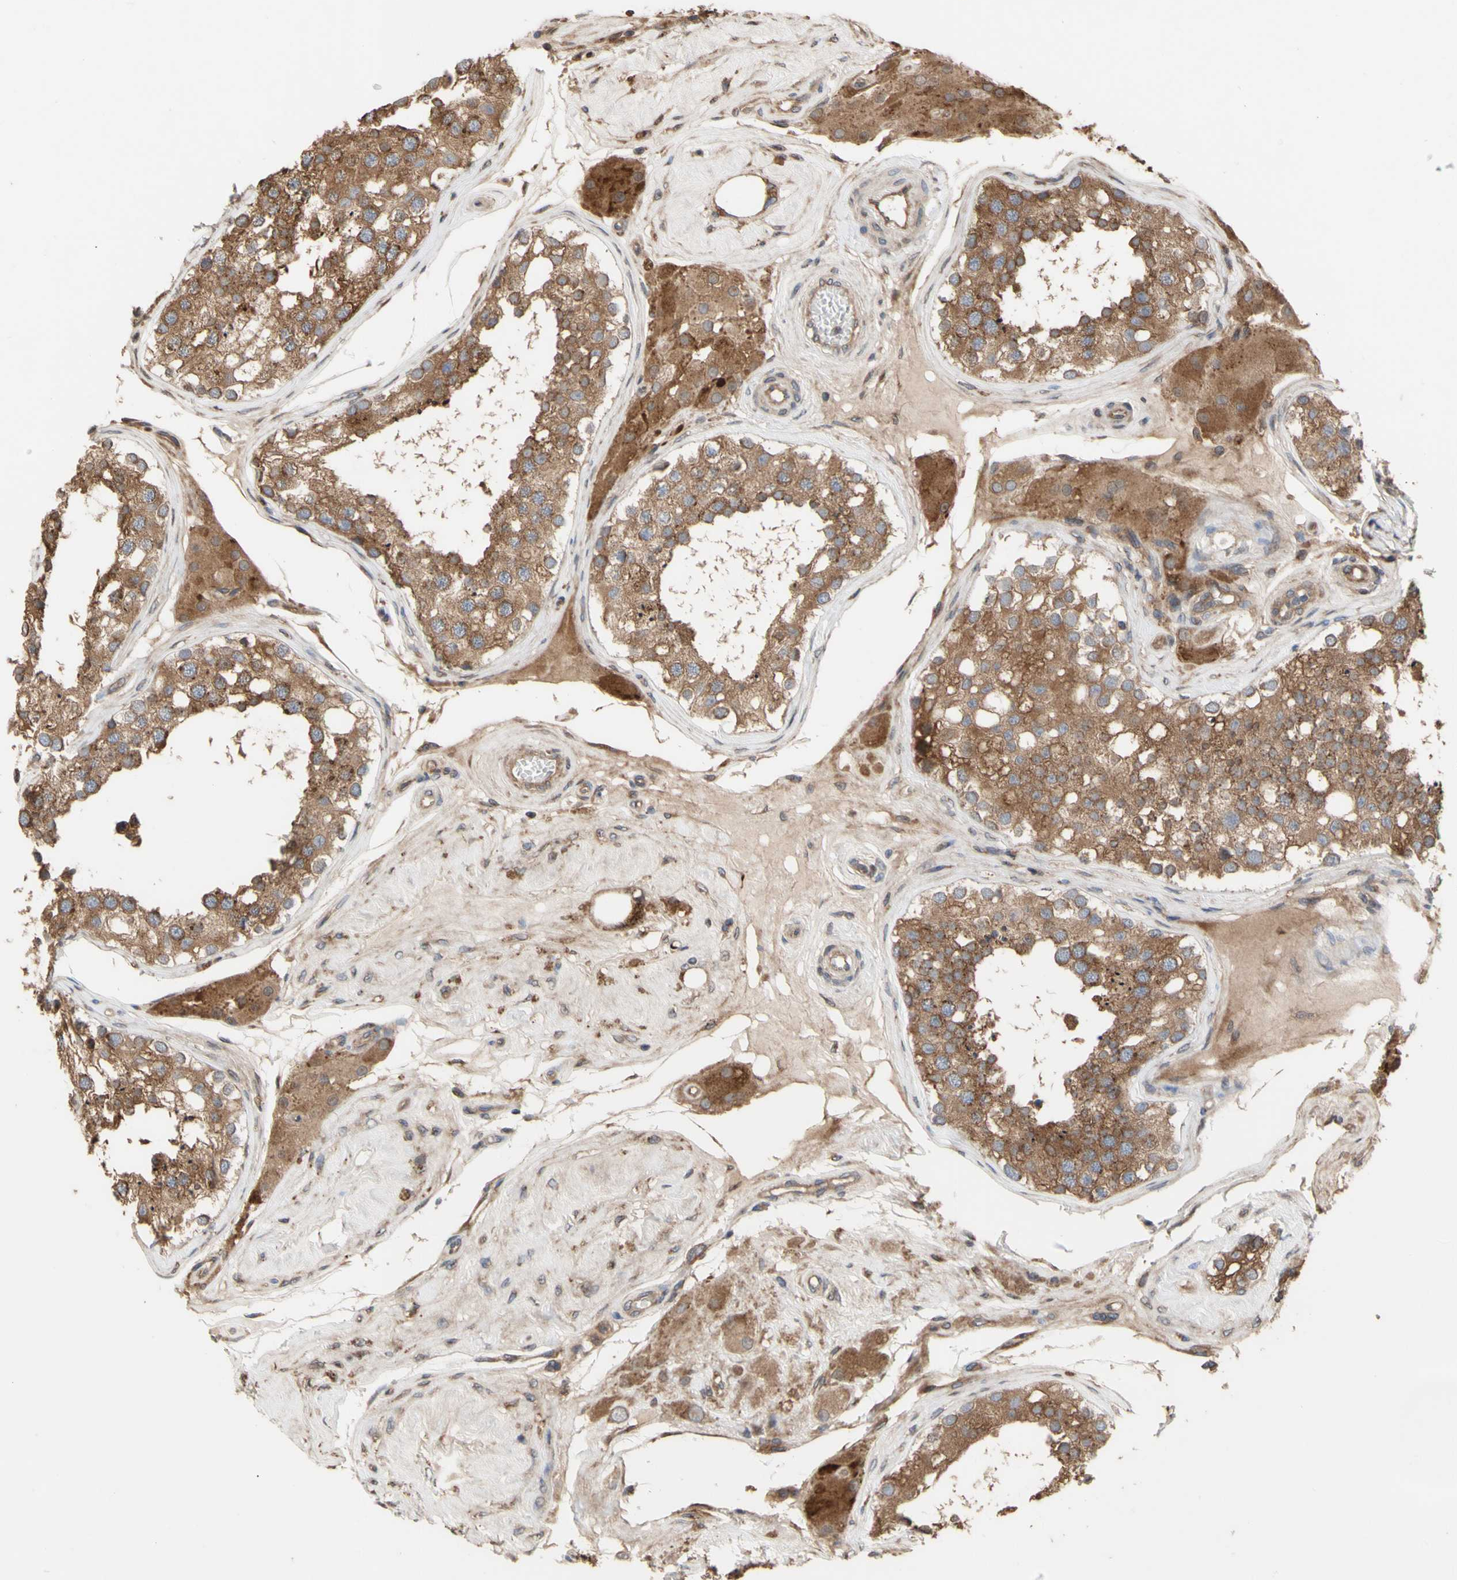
{"staining": {"intensity": "moderate", "quantity": ">75%", "location": "cytoplasmic/membranous"}, "tissue": "testis", "cell_type": "Cells in seminiferous ducts", "image_type": "normal", "snomed": [{"axis": "morphology", "description": "Normal tissue, NOS"}, {"axis": "topography", "description": "Testis"}], "caption": "Unremarkable testis reveals moderate cytoplasmic/membranous positivity in approximately >75% of cells in seminiferous ducts, visualized by immunohistochemistry. The protein is shown in brown color, while the nuclei are stained blue.", "gene": "NECTIN3", "patient": {"sex": "male", "age": 68}}